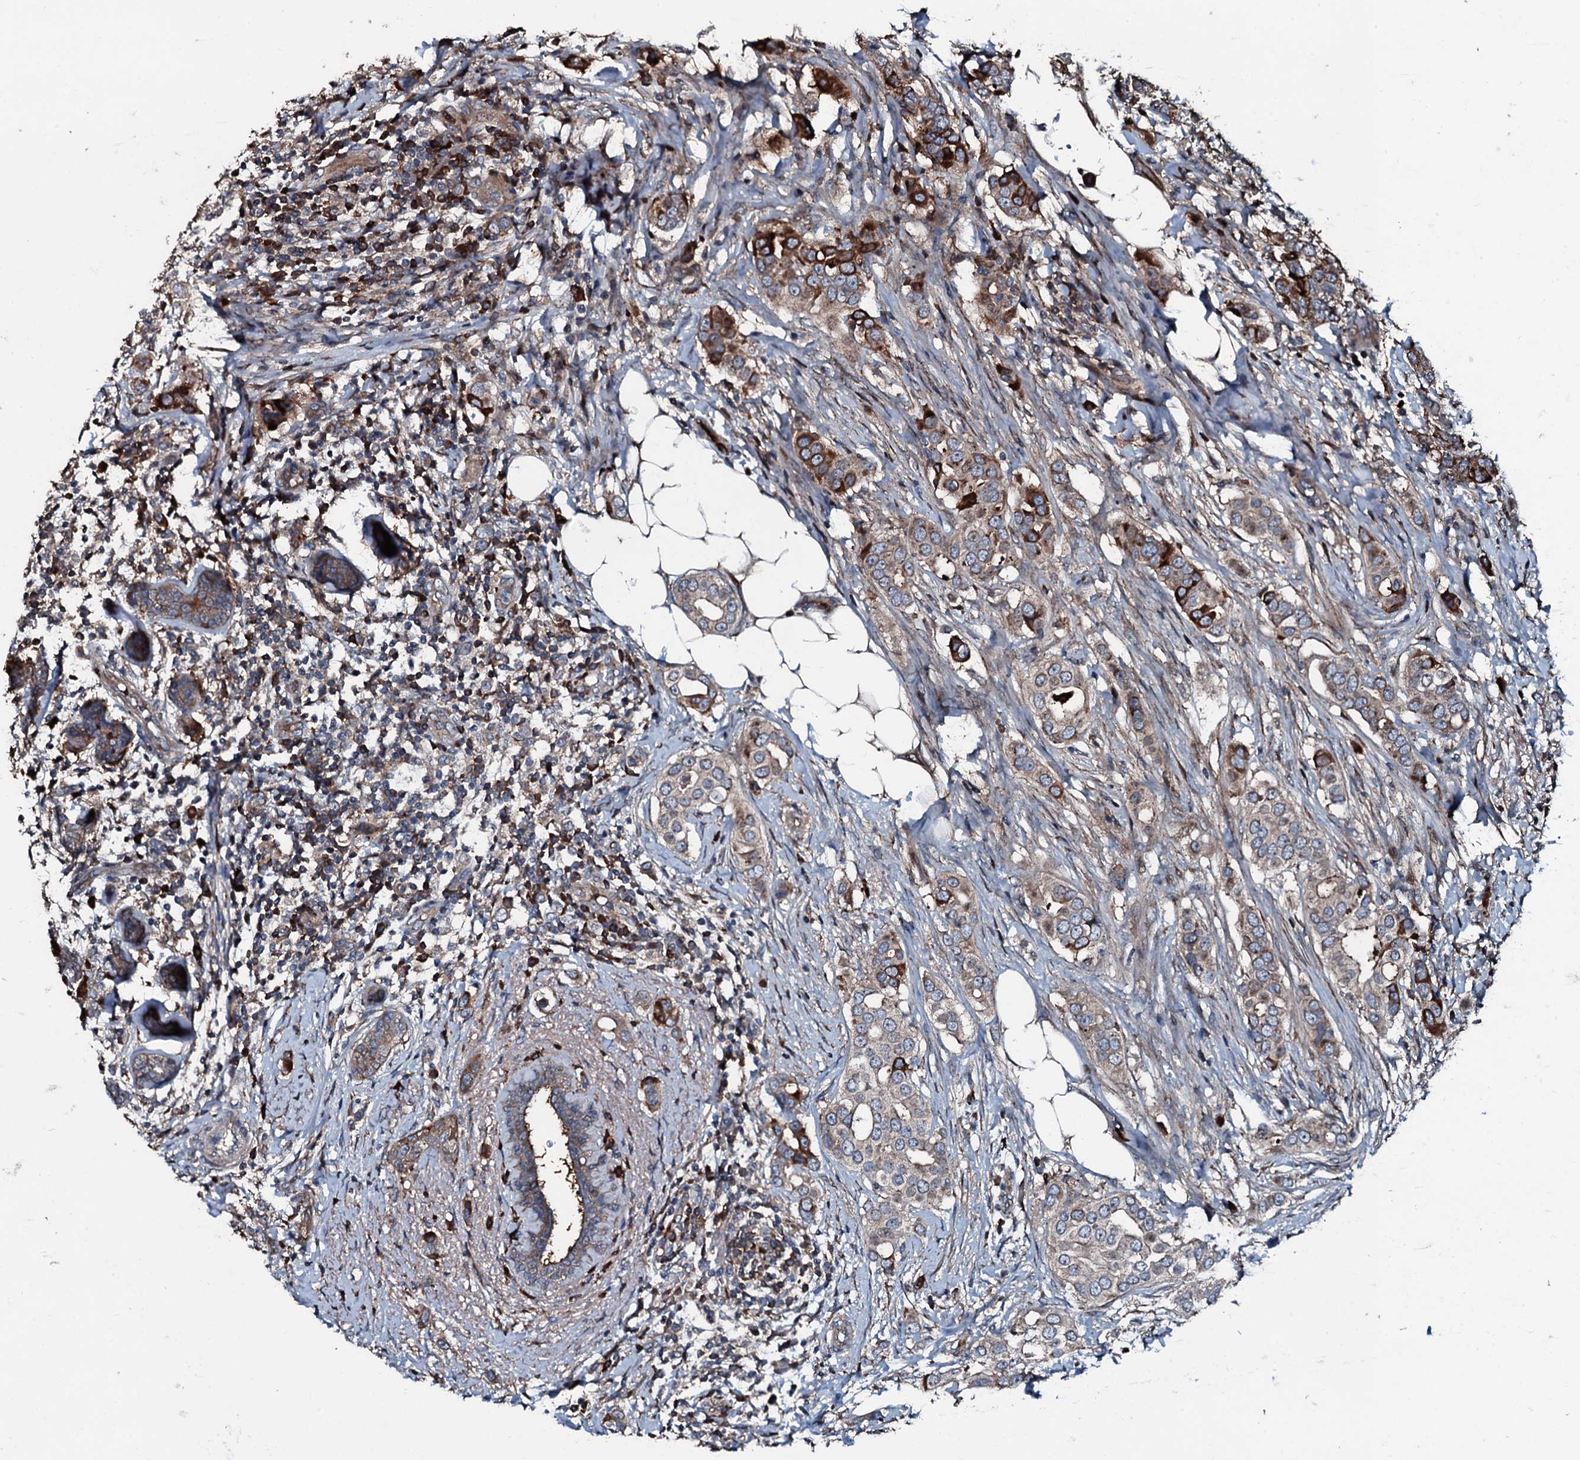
{"staining": {"intensity": "strong", "quantity": "25%-75%", "location": "cytoplasmic/membranous"}, "tissue": "breast cancer", "cell_type": "Tumor cells", "image_type": "cancer", "snomed": [{"axis": "morphology", "description": "Lobular carcinoma"}, {"axis": "topography", "description": "Breast"}], "caption": "This photomicrograph reveals immunohistochemistry (IHC) staining of breast cancer, with high strong cytoplasmic/membranous positivity in approximately 25%-75% of tumor cells.", "gene": "AARS1", "patient": {"sex": "female", "age": 51}}